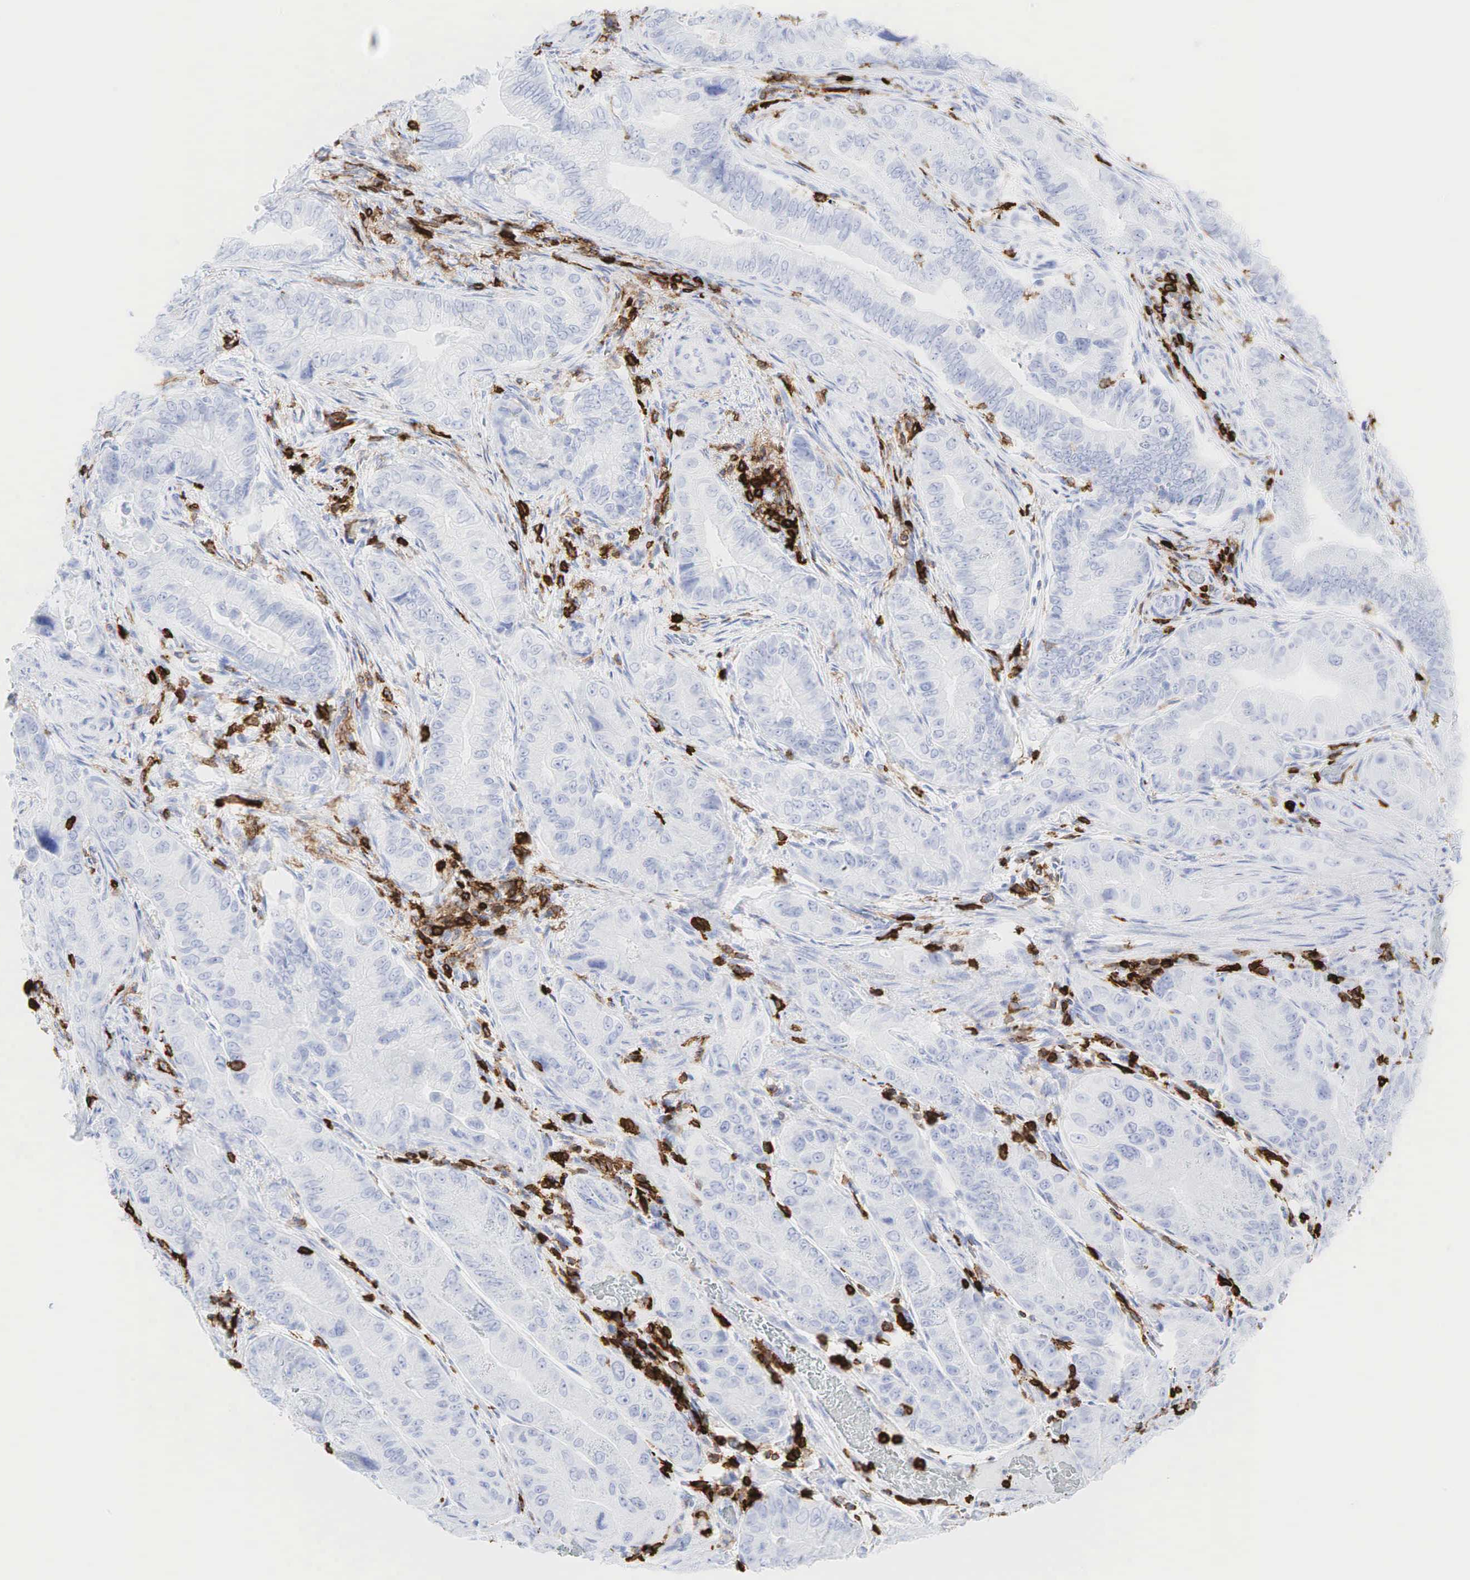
{"staining": {"intensity": "negative", "quantity": "none", "location": "none"}, "tissue": "pancreatic cancer", "cell_type": "Tumor cells", "image_type": "cancer", "snomed": [{"axis": "morphology", "description": "Adenocarcinoma, NOS"}, {"axis": "topography", "description": "Pancreas"}, {"axis": "topography", "description": "Stomach, upper"}], "caption": "Immunohistochemical staining of human pancreatic cancer exhibits no significant staining in tumor cells. (DAB (3,3'-diaminobenzidine) IHC with hematoxylin counter stain).", "gene": "PTPRC", "patient": {"sex": "male", "age": 77}}